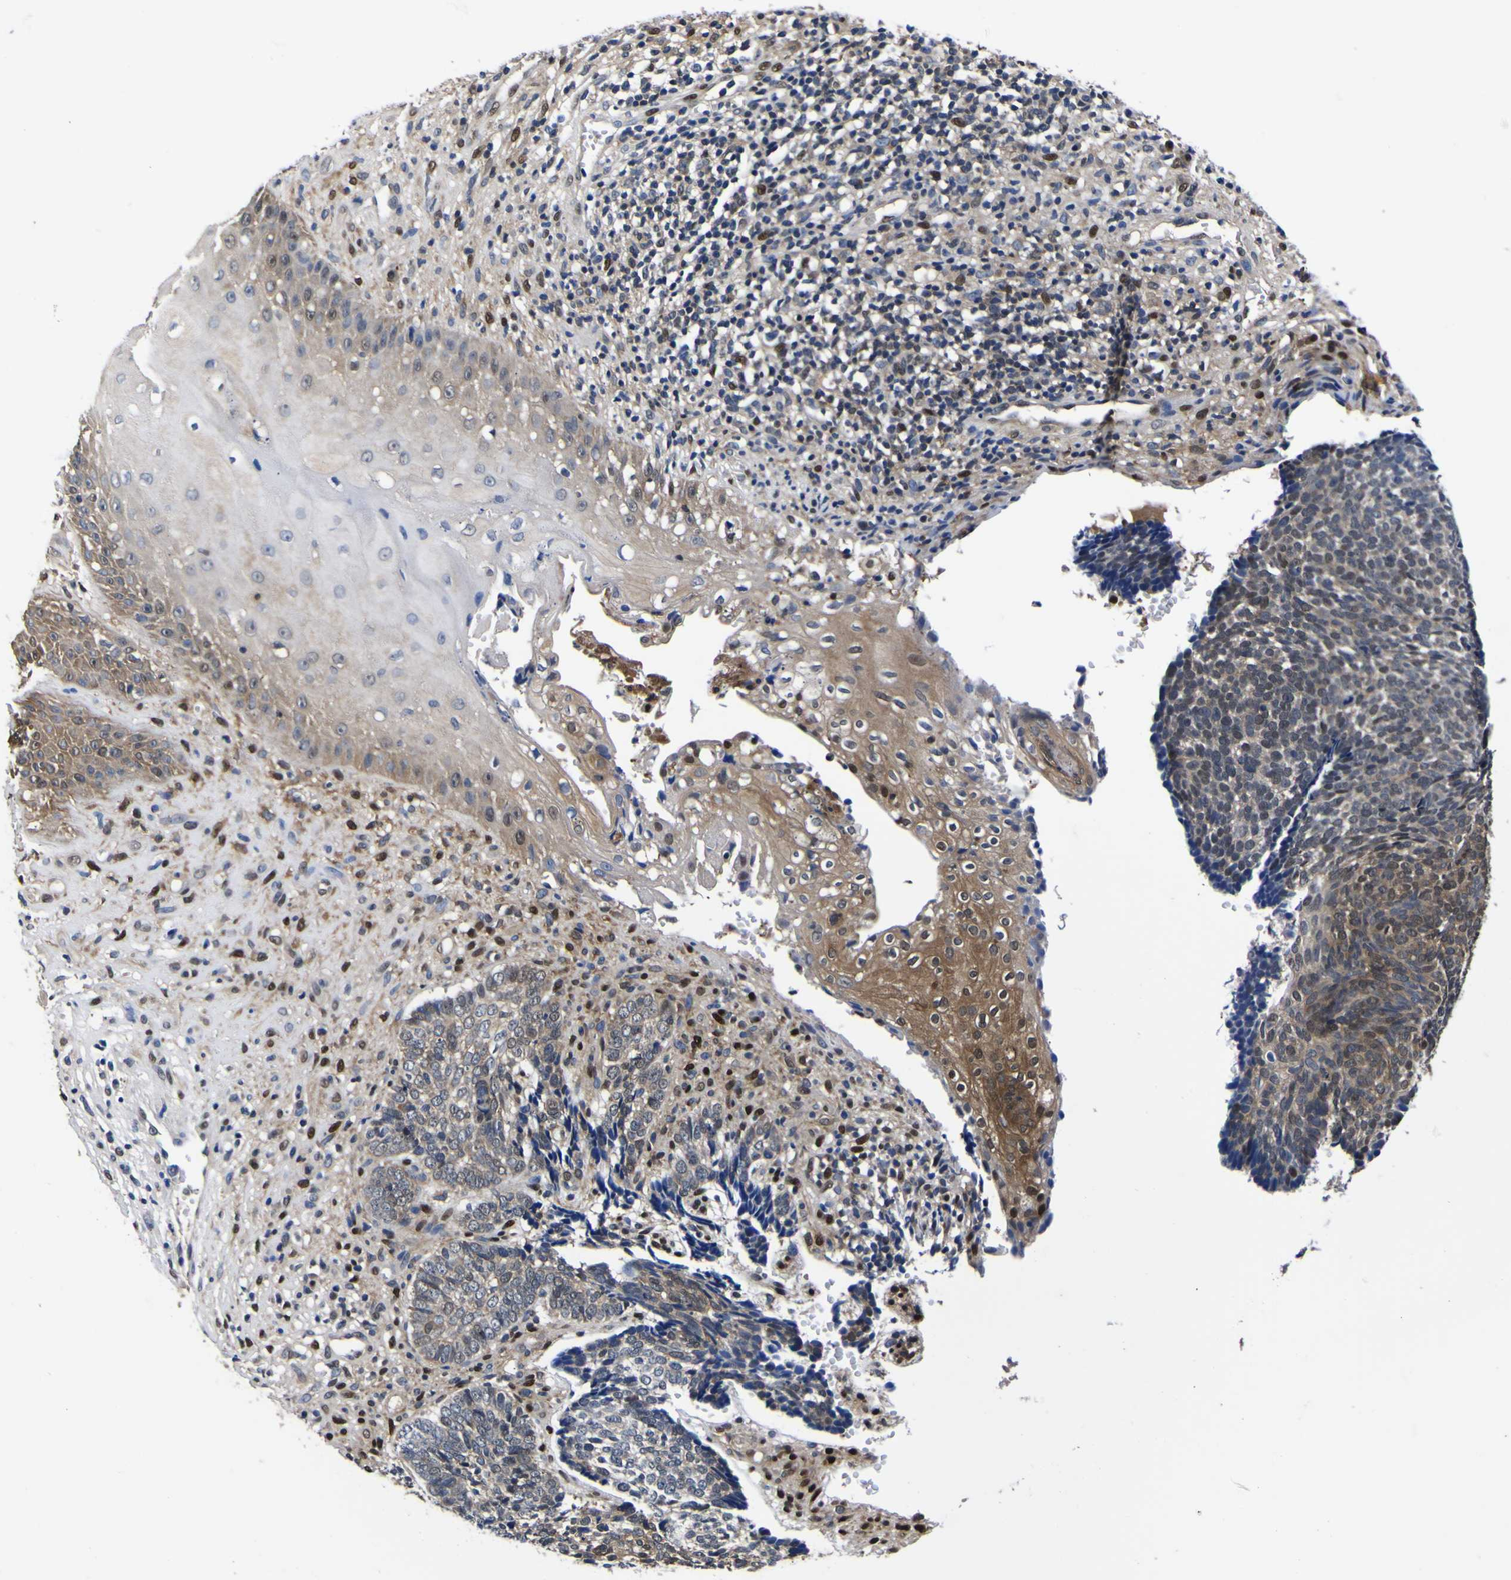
{"staining": {"intensity": "moderate", "quantity": "25%-75%", "location": "cytoplasmic/membranous,nuclear"}, "tissue": "skin cancer", "cell_type": "Tumor cells", "image_type": "cancer", "snomed": [{"axis": "morphology", "description": "Basal cell carcinoma"}, {"axis": "topography", "description": "Skin"}], "caption": "Skin cancer stained for a protein reveals moderate cytoplasmic/membranous and nuclear positivity in tumor cells.", "gene": "FAM110B", "patient": {"sex": "male", "age": 84}}